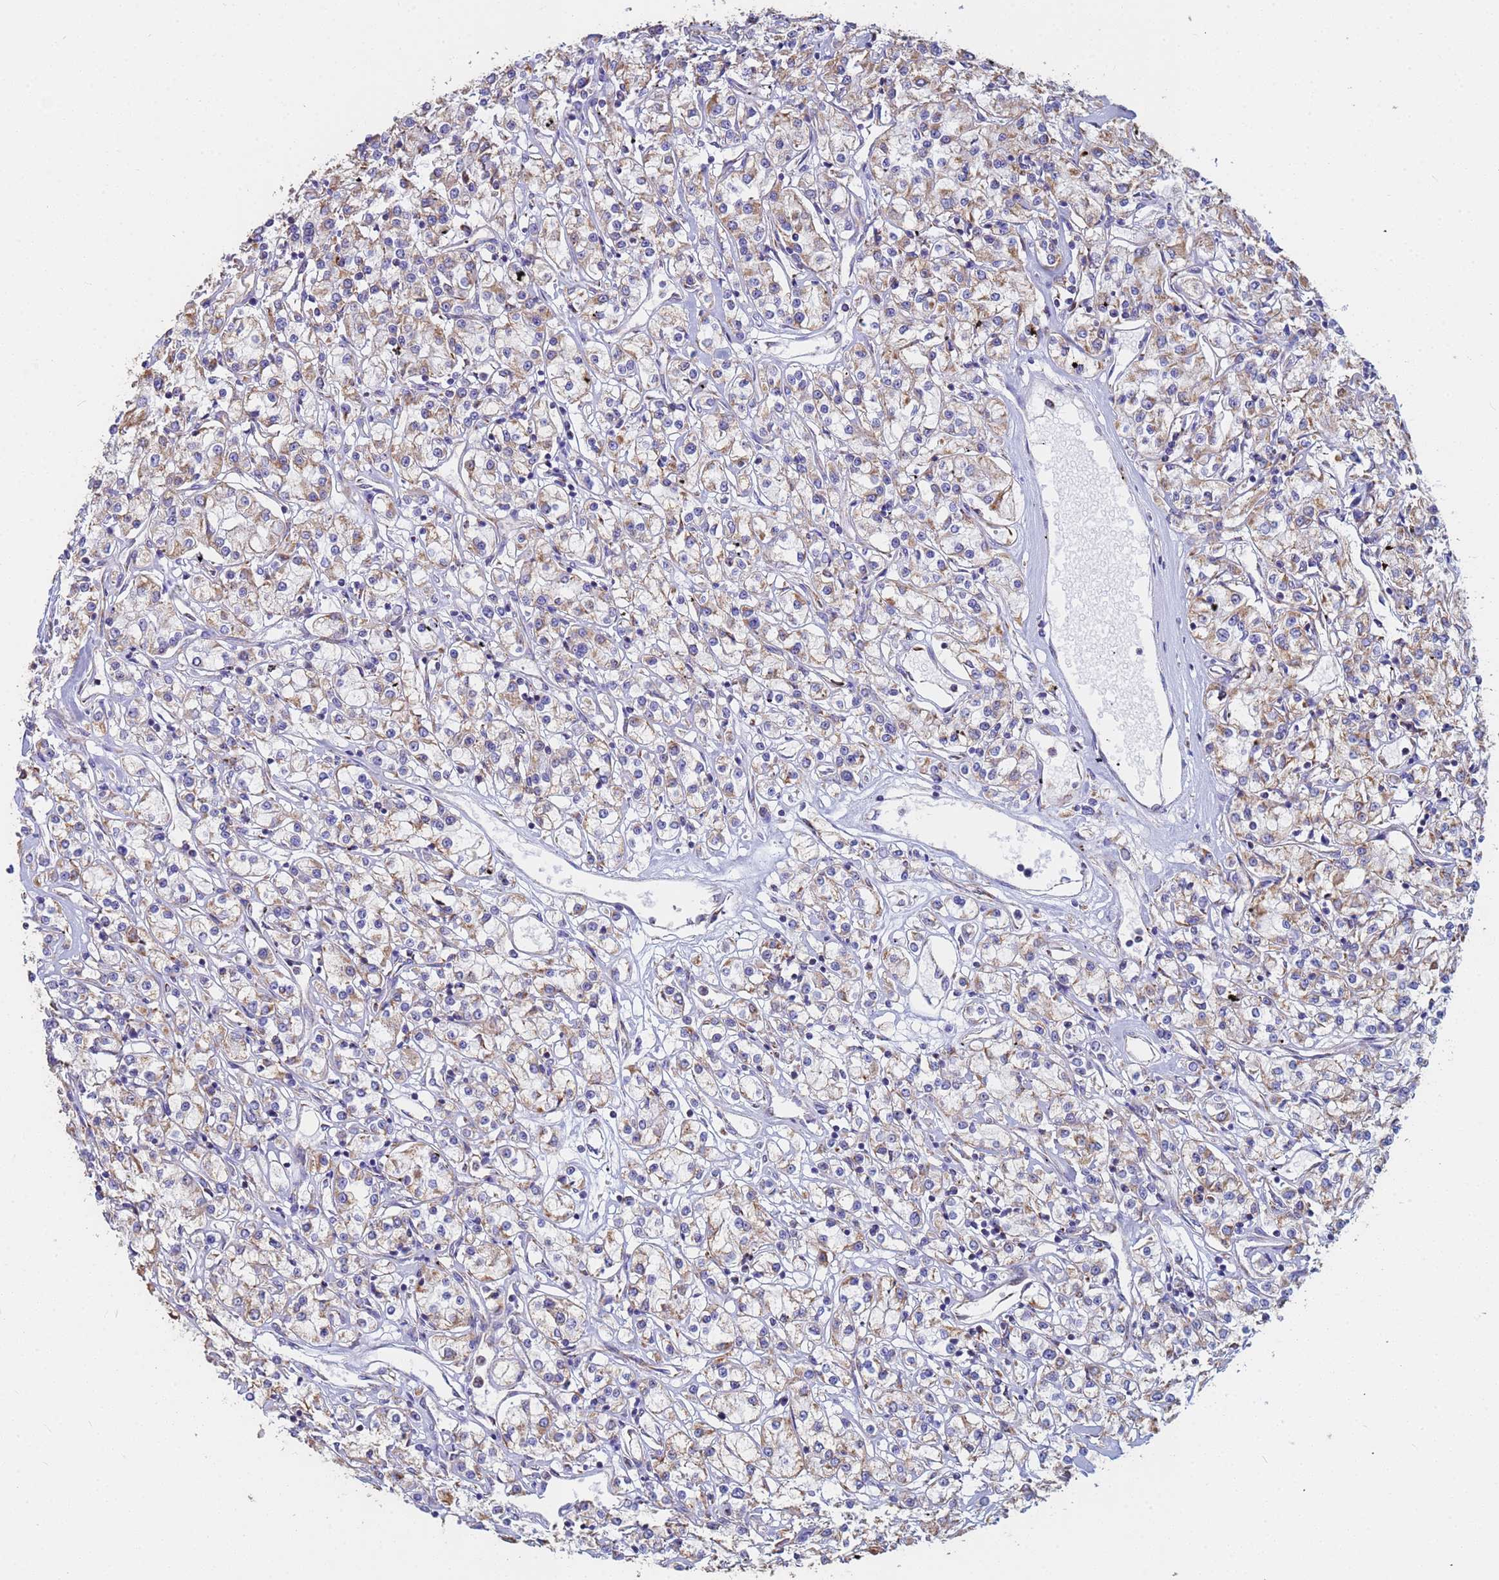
{"staining": {"intensity": "weak", "quantity": "25%-75%", "location": "cytoplasmic/membranous"}, "tissue": "renal cancer", "cell_type": "Tumor cells", "image_type": "cancer", "snomed": [{"axis": "morphology", "description": "Adenocarcinoma, NOS"}, {"axis": "topography", "description": "Kidney"}], "caption": "DAB (3,3'-diaminobenzidine) immunohistochemical staining of human renal adenocarcinoma exhibits weak cytoplasmic/membranous protein positivity in about 25%-75% of tumor cells.", "gene": "UQCRH", "patient": {"sex": "female", "age": 59}}